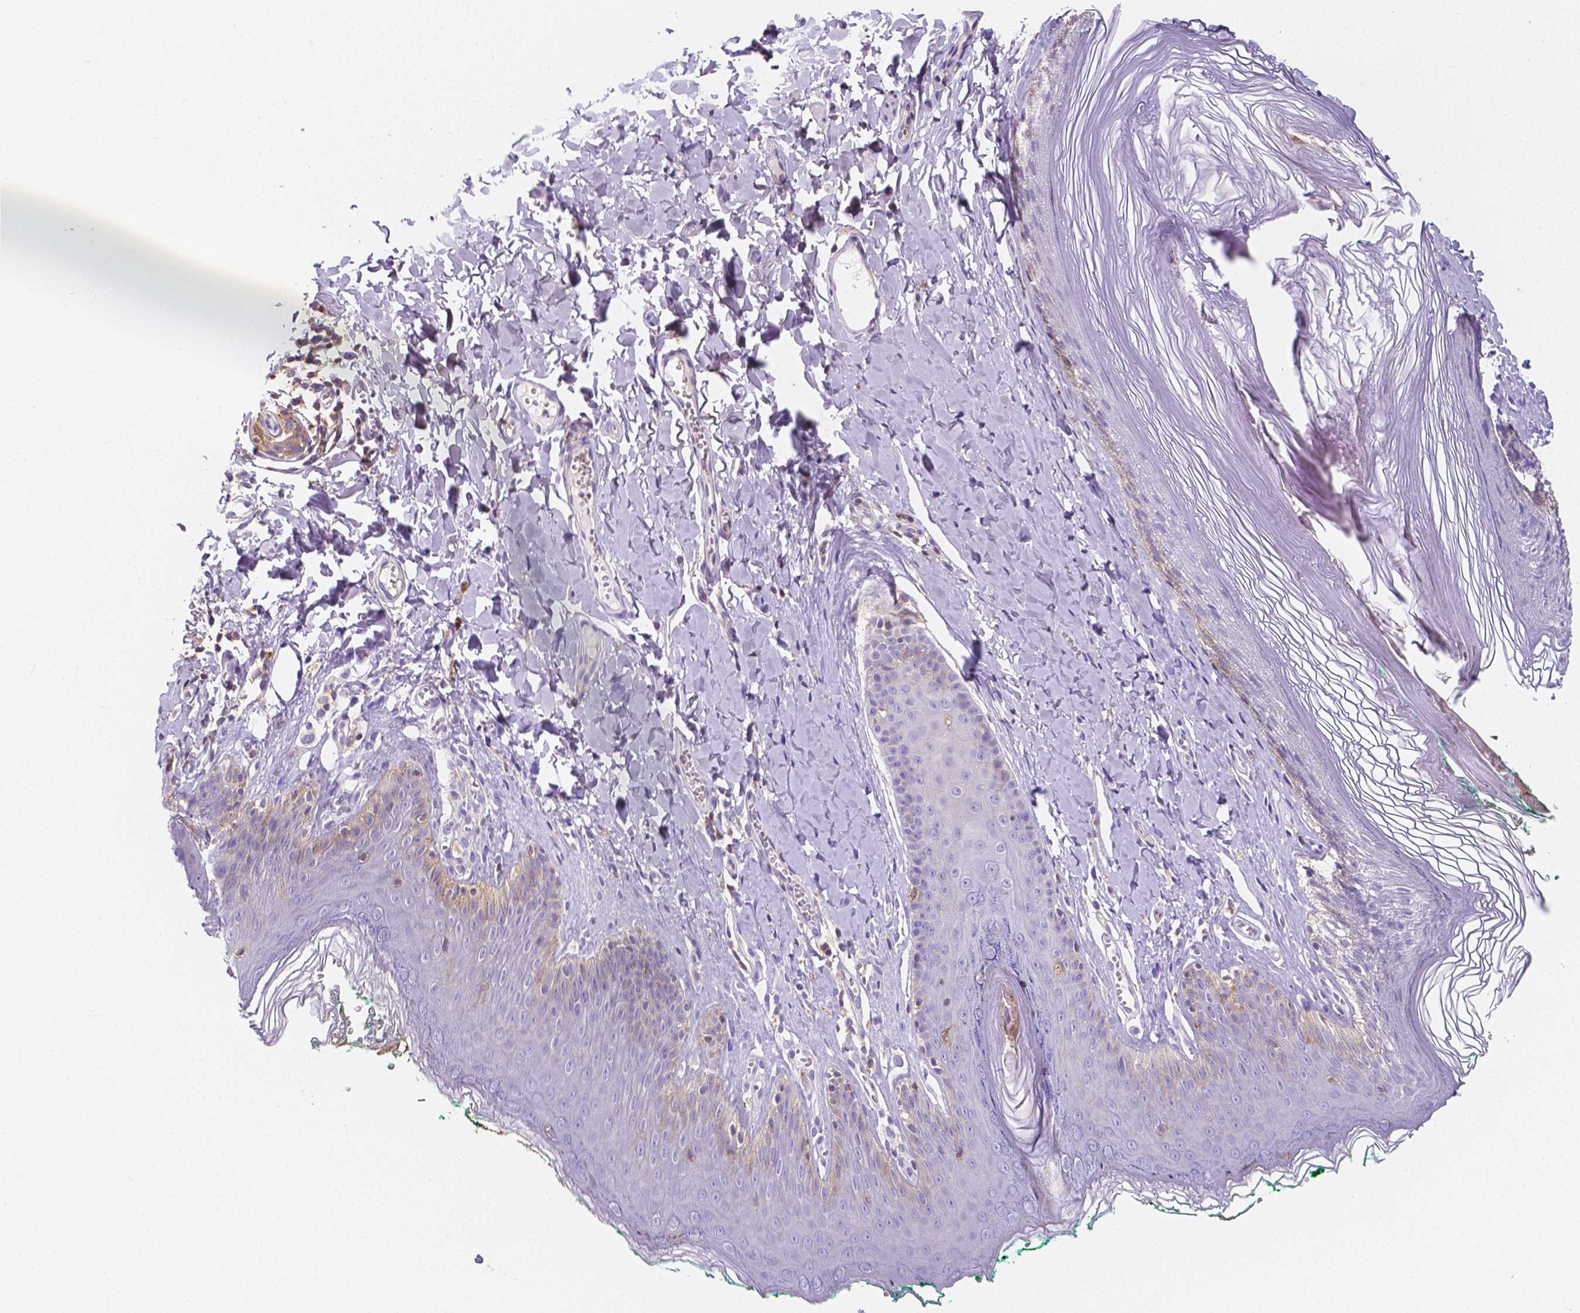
{"staining": {"intensity": "negative", "quantity": "none", "location": "none"}, "tissue": "skin", "cell_type": "Epidermal cells", "image_type": "normal", "snomed": [{"axis": "morphology", "description": "Normal tissue, NOS"}, {"axis": "topography", "description": "Vulva"}, {"axis": "topography", "description": "Peripheral nerve tissue"}], "caption": "The immunohistochemistry micrograph has no significant positivity in epidermal cells of skin. Nuclei are stained in blue.", "gene": "GABRD", "patient": {"sex": "female", "age": 66}}